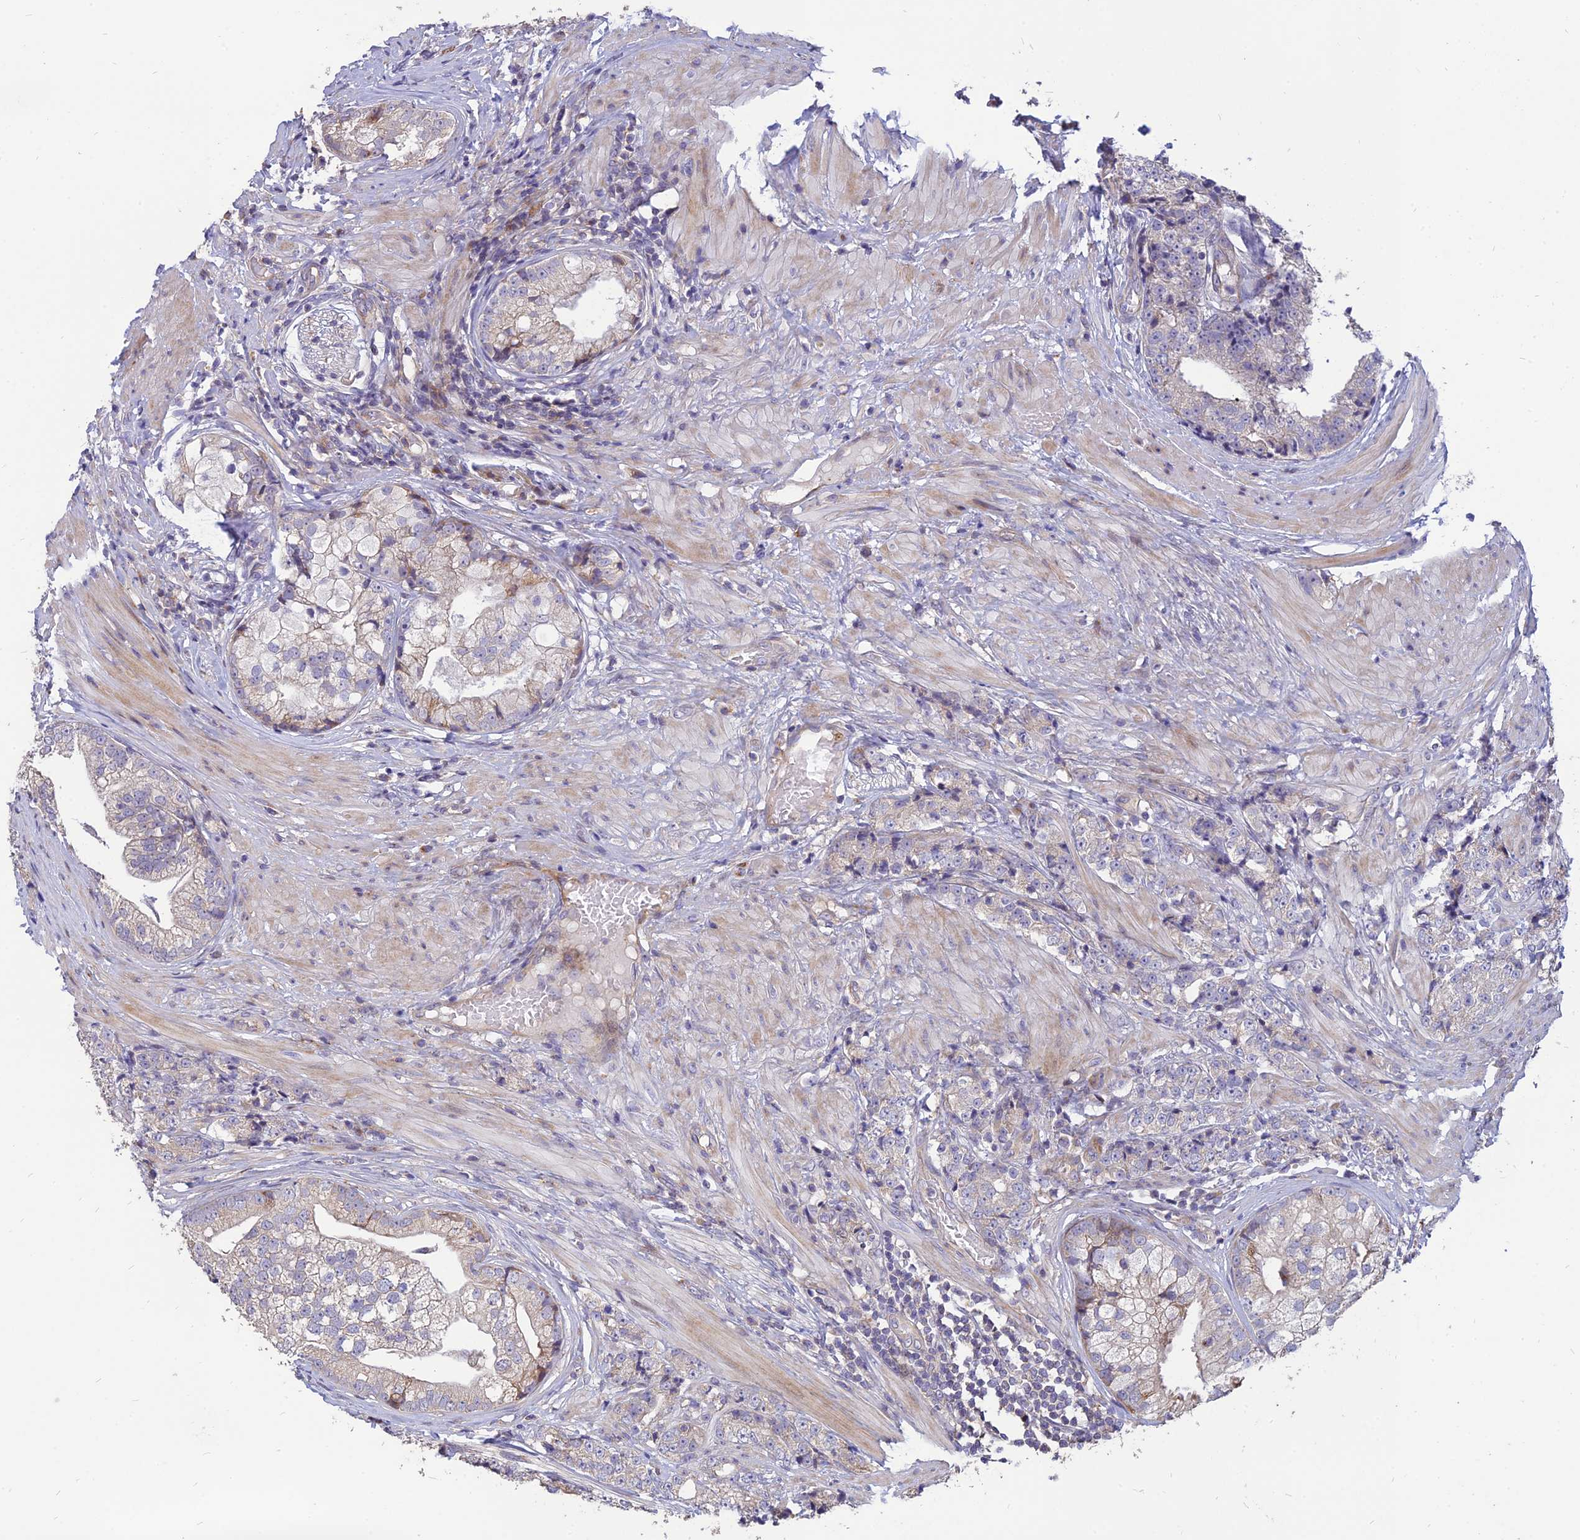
{"staining": {"intensity": "negative", "quantity": "none", "location": "none"}, "tissue": "prostate cancer", "cell_type": "Tumor cells", "image_type": "cancer", "snomed": [{"axis": "morphology", "description": "Adenocarcinoma, High grade"}, {"axis": "topography", "description": "Prostate"}], "caption": "Immunohistochemistry of human prostate high-grade adenocarcinoma exhibits no expression in tumor cells. (DAB (3,3'-diaminobenzidine) immunohistochemistry (IHC) visualized using brightfield microscopy, high magnification).", "gene": "ST3GAL6", "patient": {"sex": "male", "age": 69}}